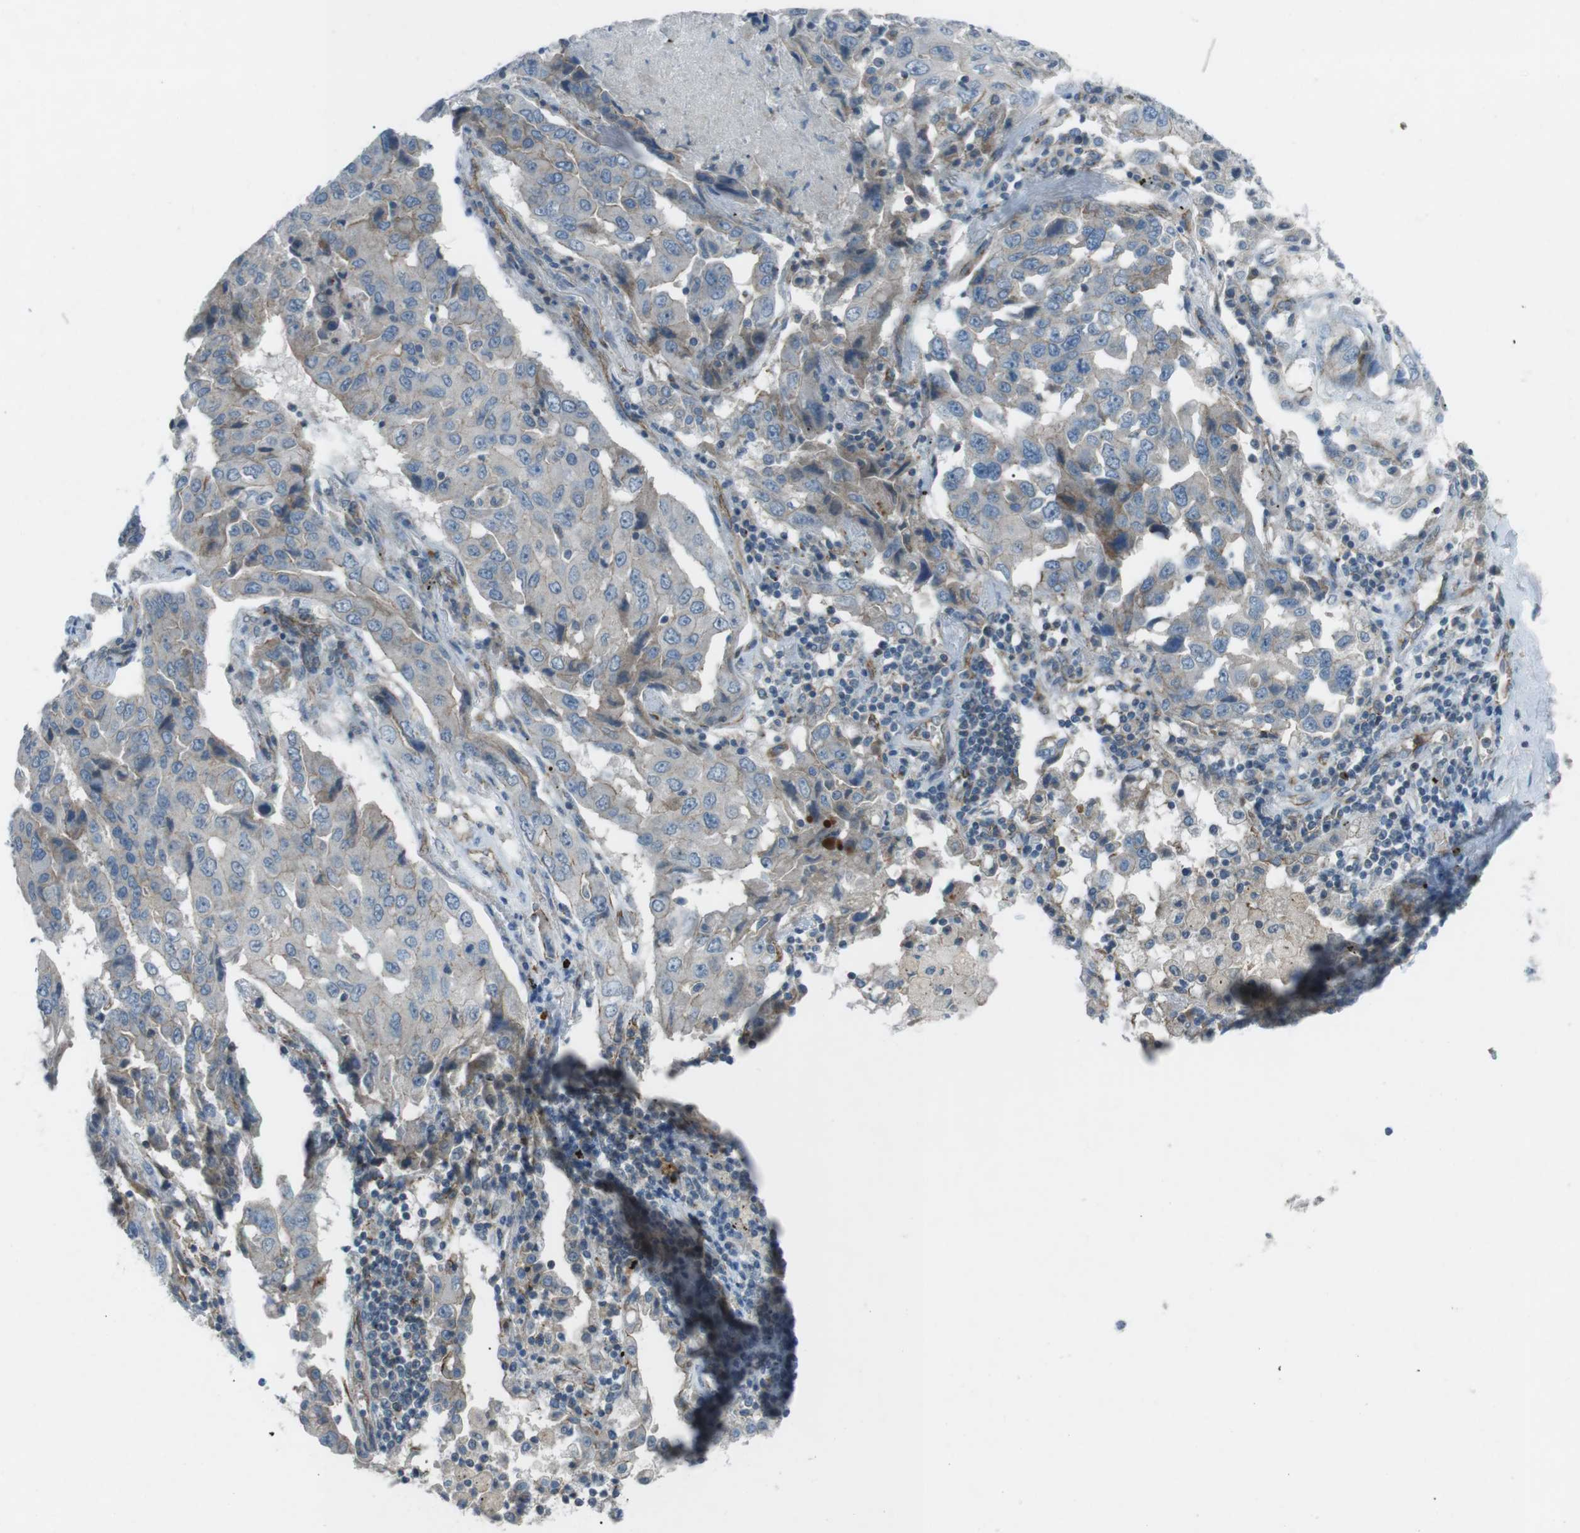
{"staining": {"intensity": "negative", "quantity": "none", "location": "none"}, "tissue": "lung cancer", "cell_type": "Tumor cells", "image_type": "cancer", "snomed": [{"axis": "morphology", "description": "Adenocarcinoma, NOS"}, {"axis": "topography", "description": "Lung"}], "caption": "High power microscopy image of an immunohistochemistry histopathology image of lung adenocarcinoma, revealing no significant expression in tumor cells.", "gene": "SPTA1", "patient": {"sex": "female", "age": 65}}